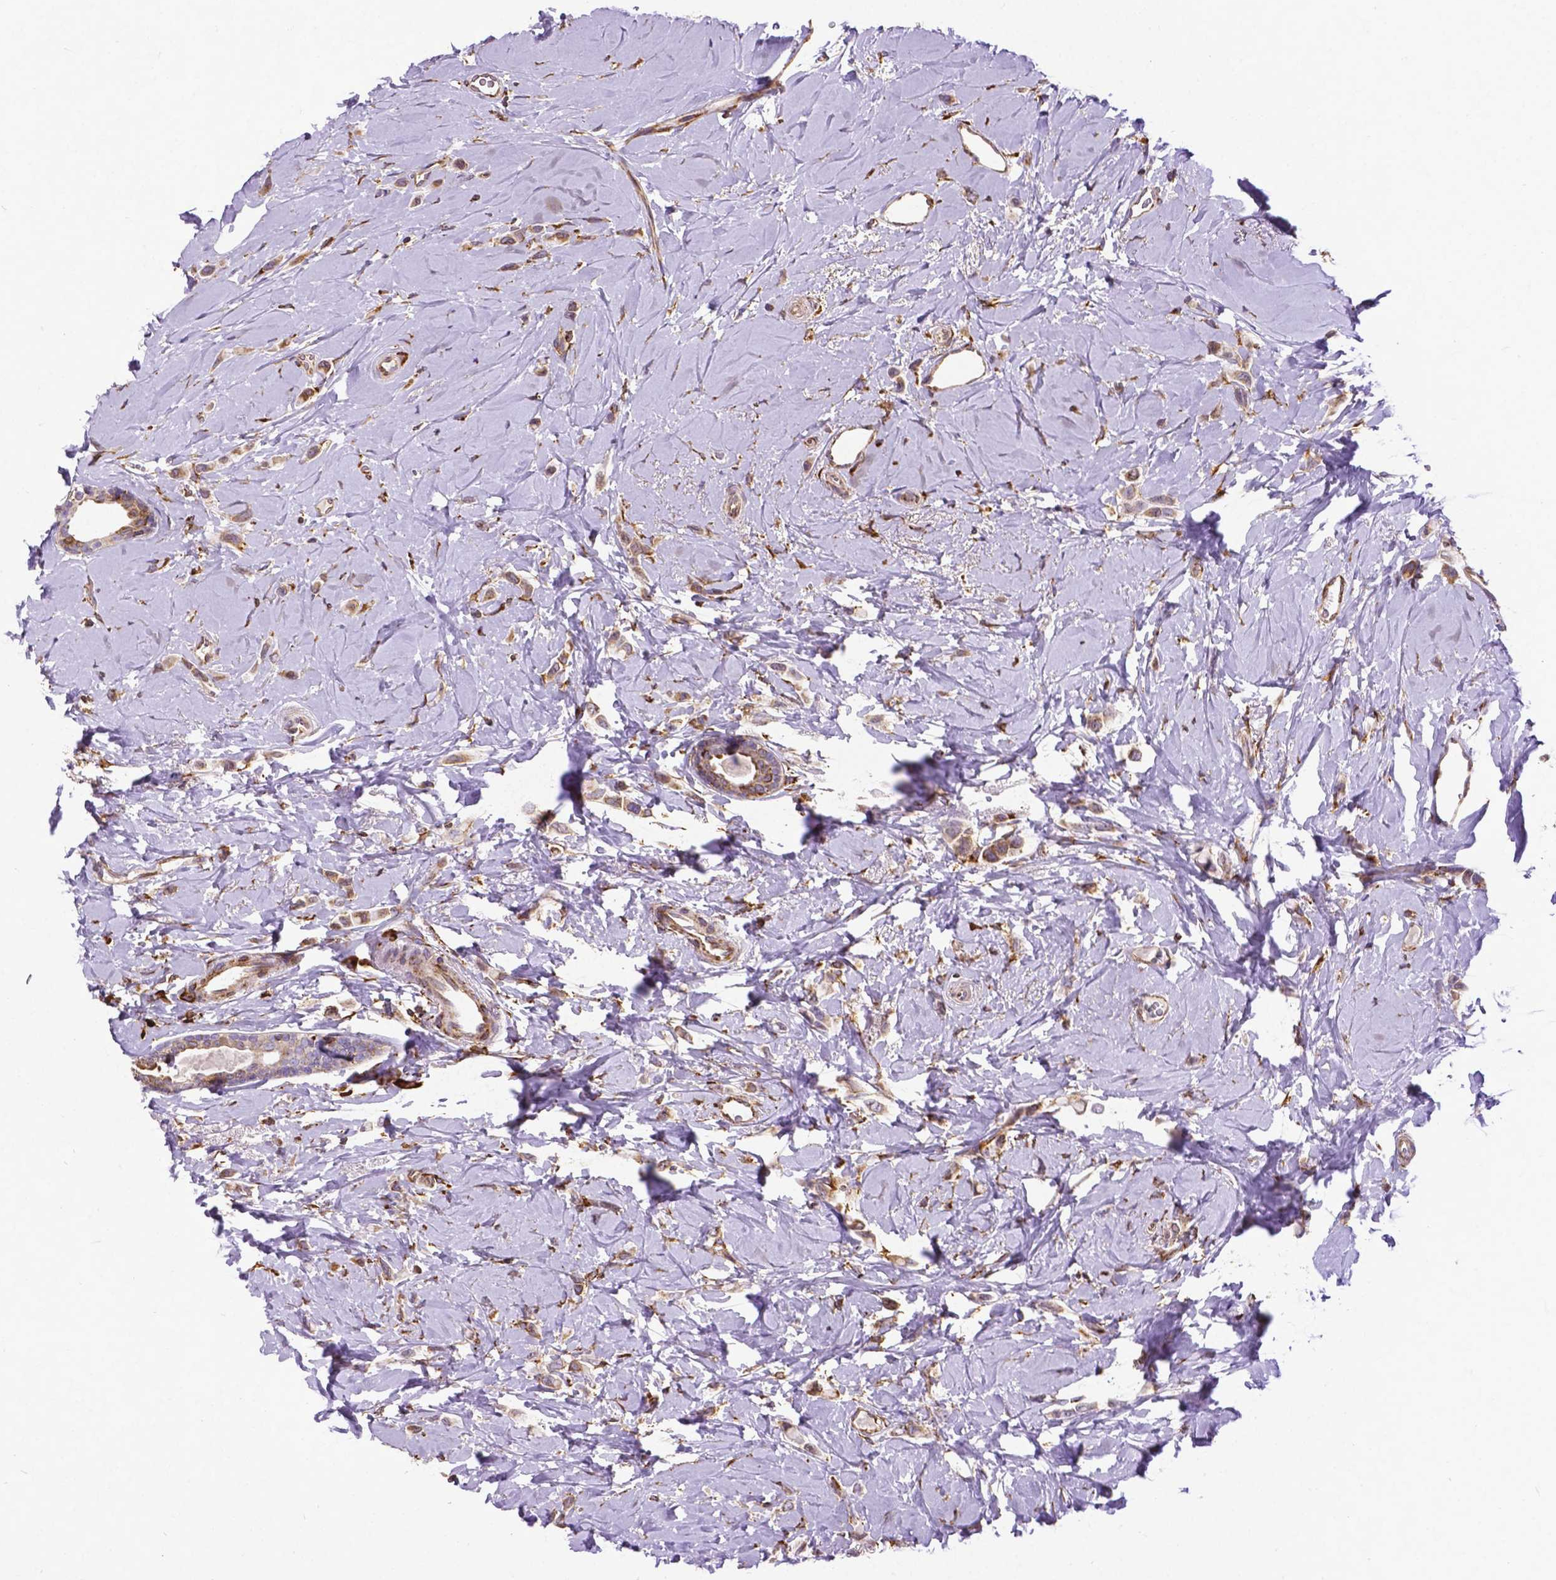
{"staining": {"intensity": "moderate", "quantity": ">75%", "location": "cytoplasmic/membranous"}, "tissue": "breast cancer", "cell_type": "Tumor cells", "image_type": "cancer", "snomed": [{"axis": "morphology", "description": "Lobular carcinoma"}, {"axis": "topography", "description": "Breast"}], "caption": "Immunohistochemistry histopathology image of breast cancer (lobular carcinoma) stained for a protein (brown), which displays medium levels of moderate cytoplasmic/membranous expression in approximately >75% of tumor cells.", "gene": "MTDH", "patient": {"sex": "female", "age": 66}}